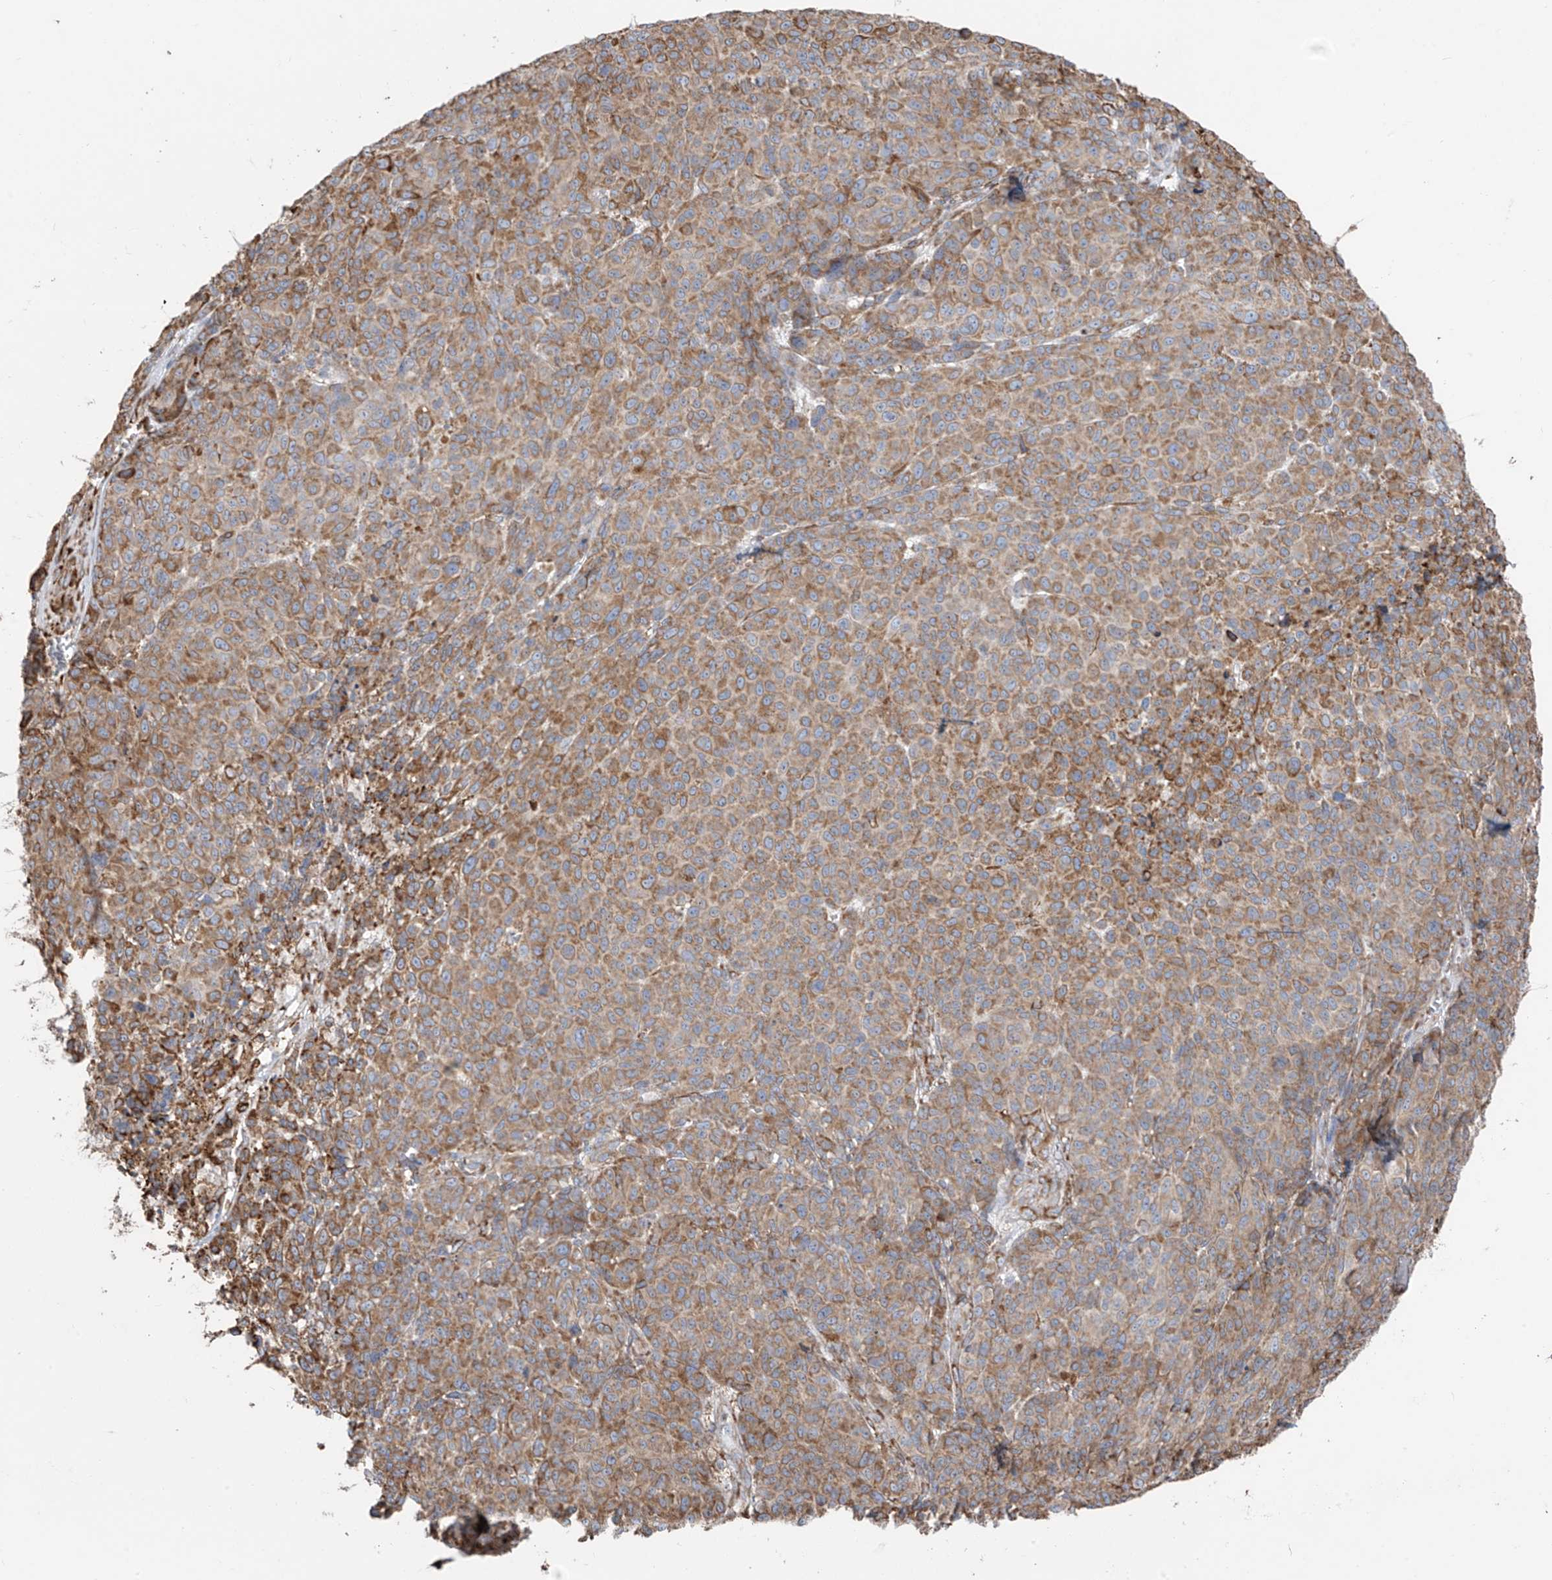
{"staining": {"intensity": "moderate", "quantity": ">75%", "location": "cytoplasmic/membranous"}, "tissue": "melanoma", "cell_type": "Tumor cells", "image_type": "cancer", "snomed": [{"axis": "morphology", "description": "Malignant melanoma, NOS"}, {"axis": "topography", "description": "Skin"}], "caption": "Immunohistochemical staining of human malignant melanoma displays medium levels of moderate cytoplasmic/membranous positivity in about >75% of tumor cells.", "gene": "ZNF354C", "patient": {"sex": "male", "age": 49}}